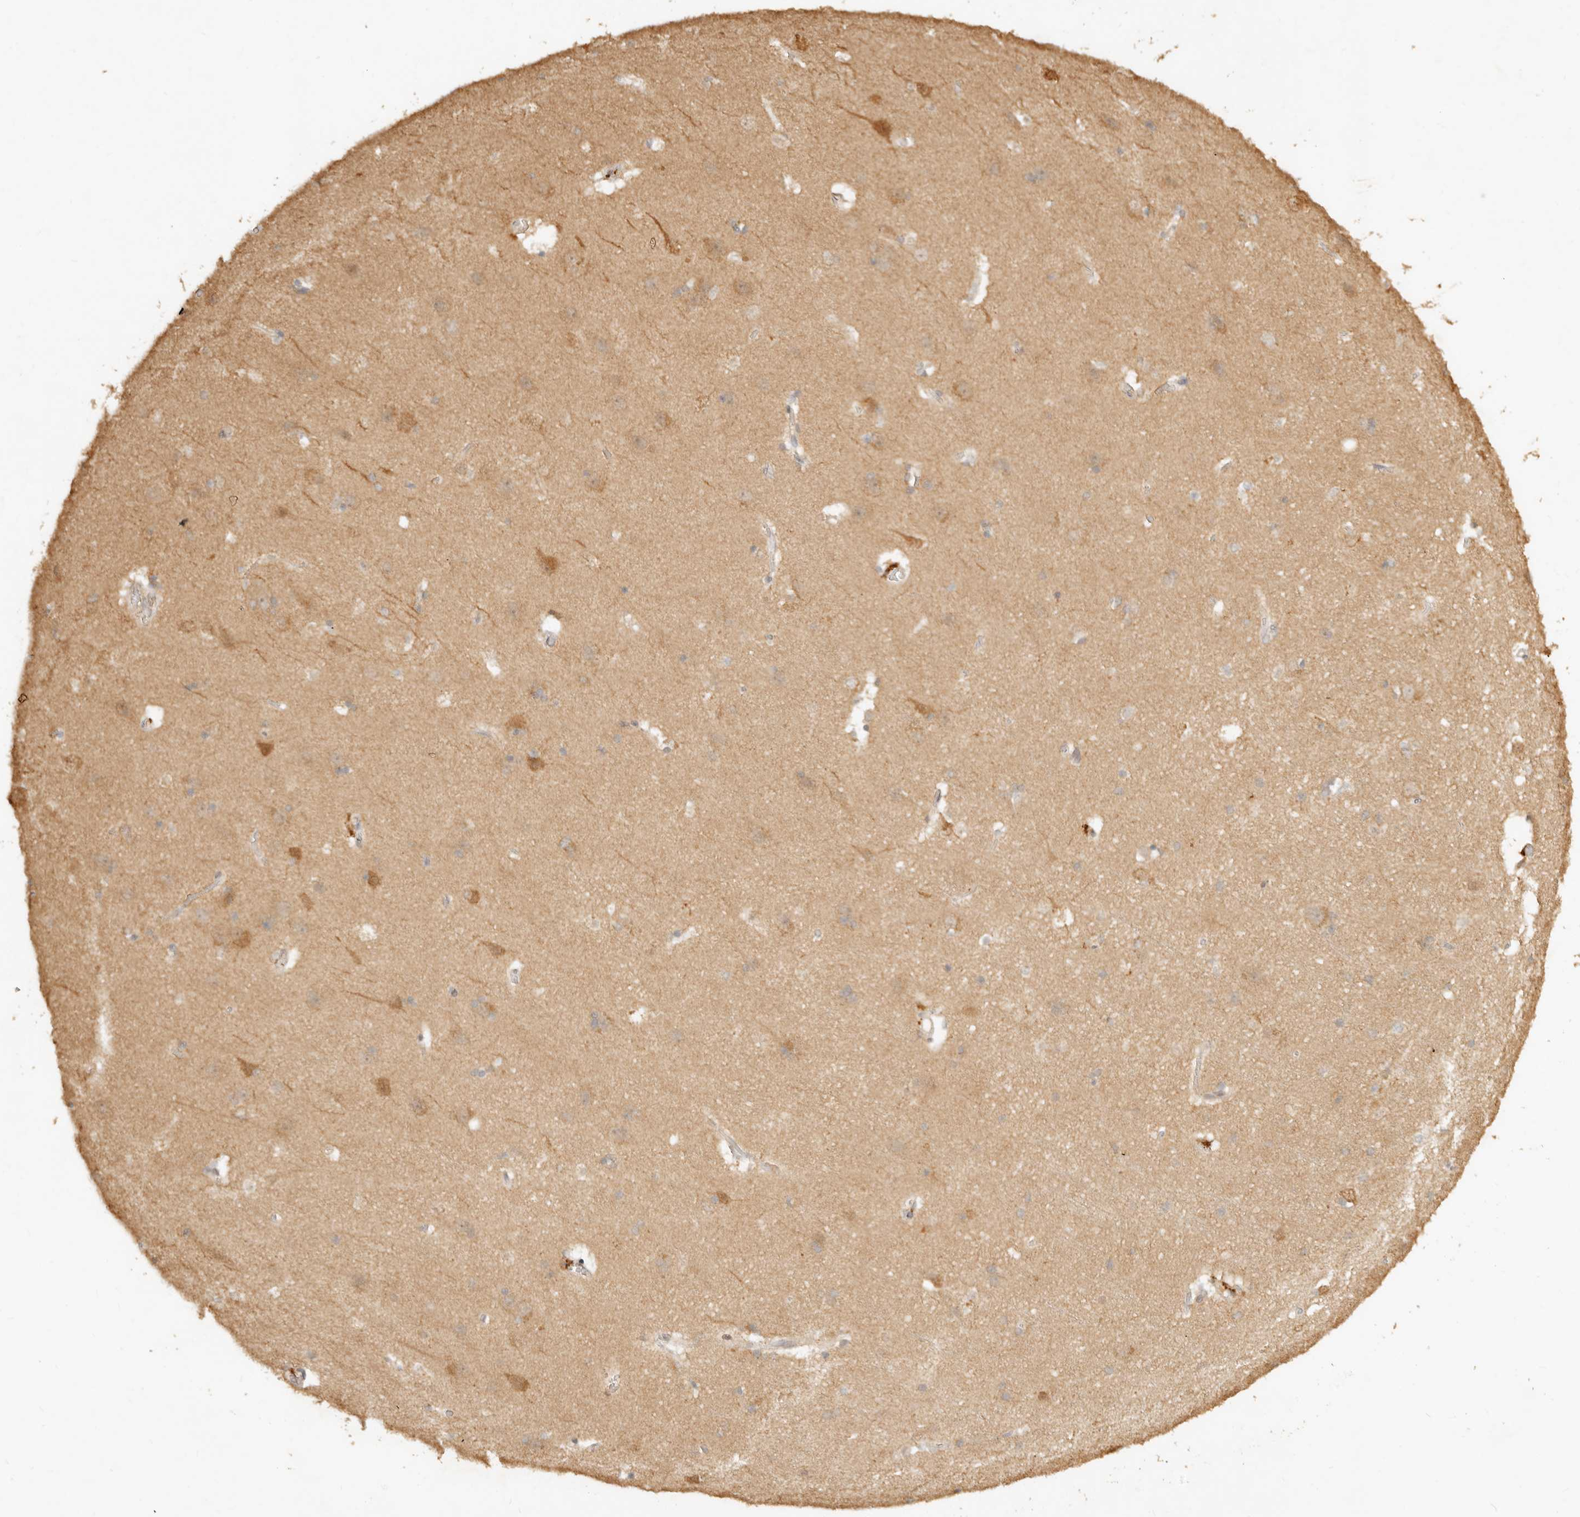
{"staining": {"intensity": "weak", "quantity": ">75%", "location": "cytoplasmic/membranous"}, "tissue": "cerebral cortex", "cell_type": "Endothelial cells", "image_type": "normal", "snomed": [{"axis": "morphology", "description": "Normal tissue, NOS"}, {"axis": "topography", "description": "Cerebral cortex"}], "caption": "Immunohistochemical staining of normal human cerebral cortex reveals weak cytoplasmic/membranous protein expression in about >75% of endothelial cells. The staining was performed using DAB to visualize the protein expression in brown, while the nuclei were stained in blue with hematoxylin (Magnification: 20x).", "gene": "KIF2B", "patient": {"sex": "male", "age": 54}}